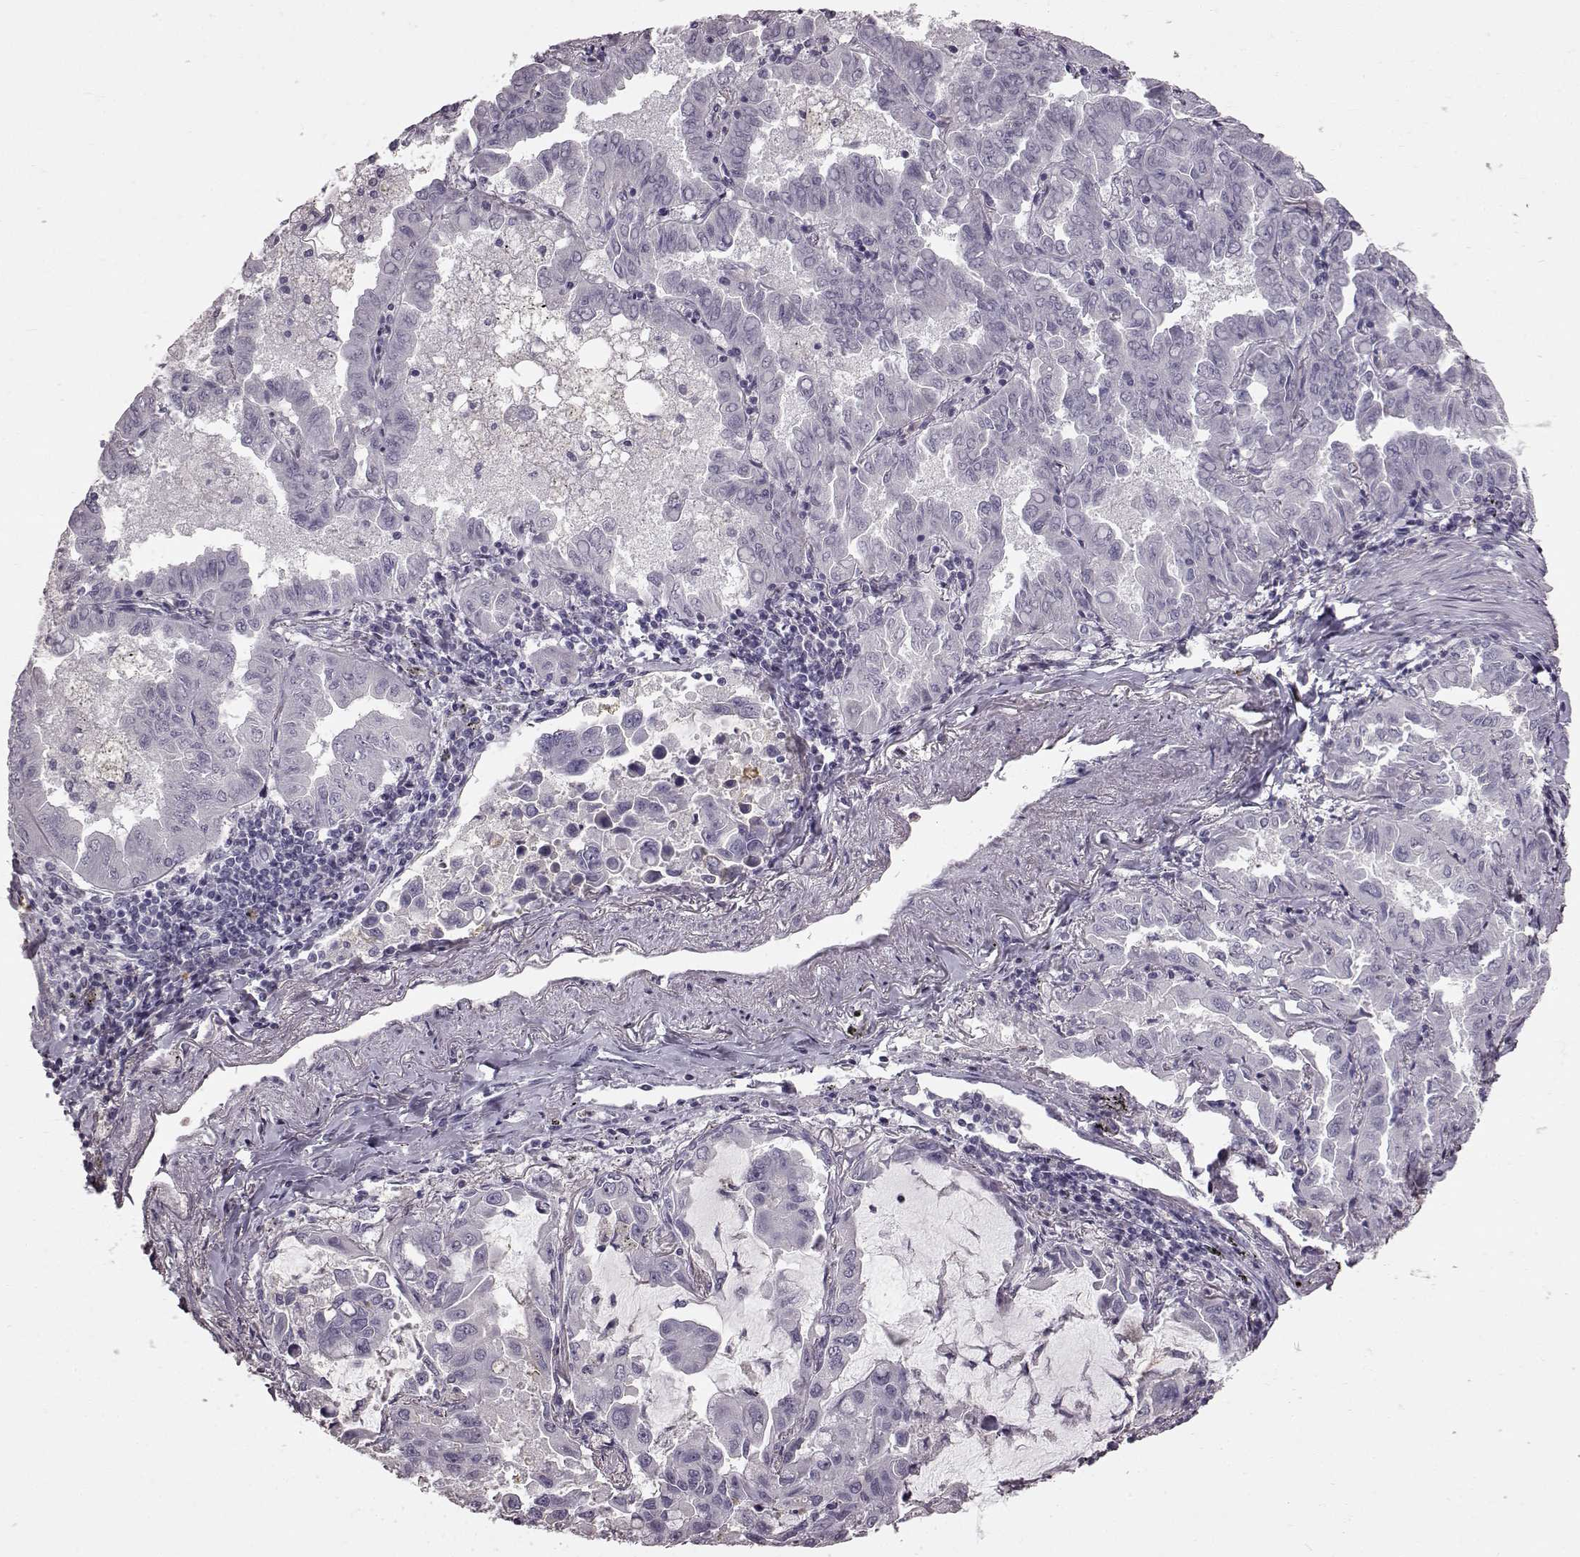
{"staining": {"intensity": "negative", "quantity": "none", "location": "none"}, "tissue": "lung cancer", "cell_type": "Tumor cells", "image_type": "cancer", "snomed": [{"axis": "morphology", "description": "Adenocarcinoma, NOS"}, {"axis": "topography", "description": "Lung"}], "caption": "Immunohistochemistry (IHC) of human lung cancer exhibits no staining in tumor cells.", "gene": "FUT4", "patient": {"sex": "male", "age": 64}}